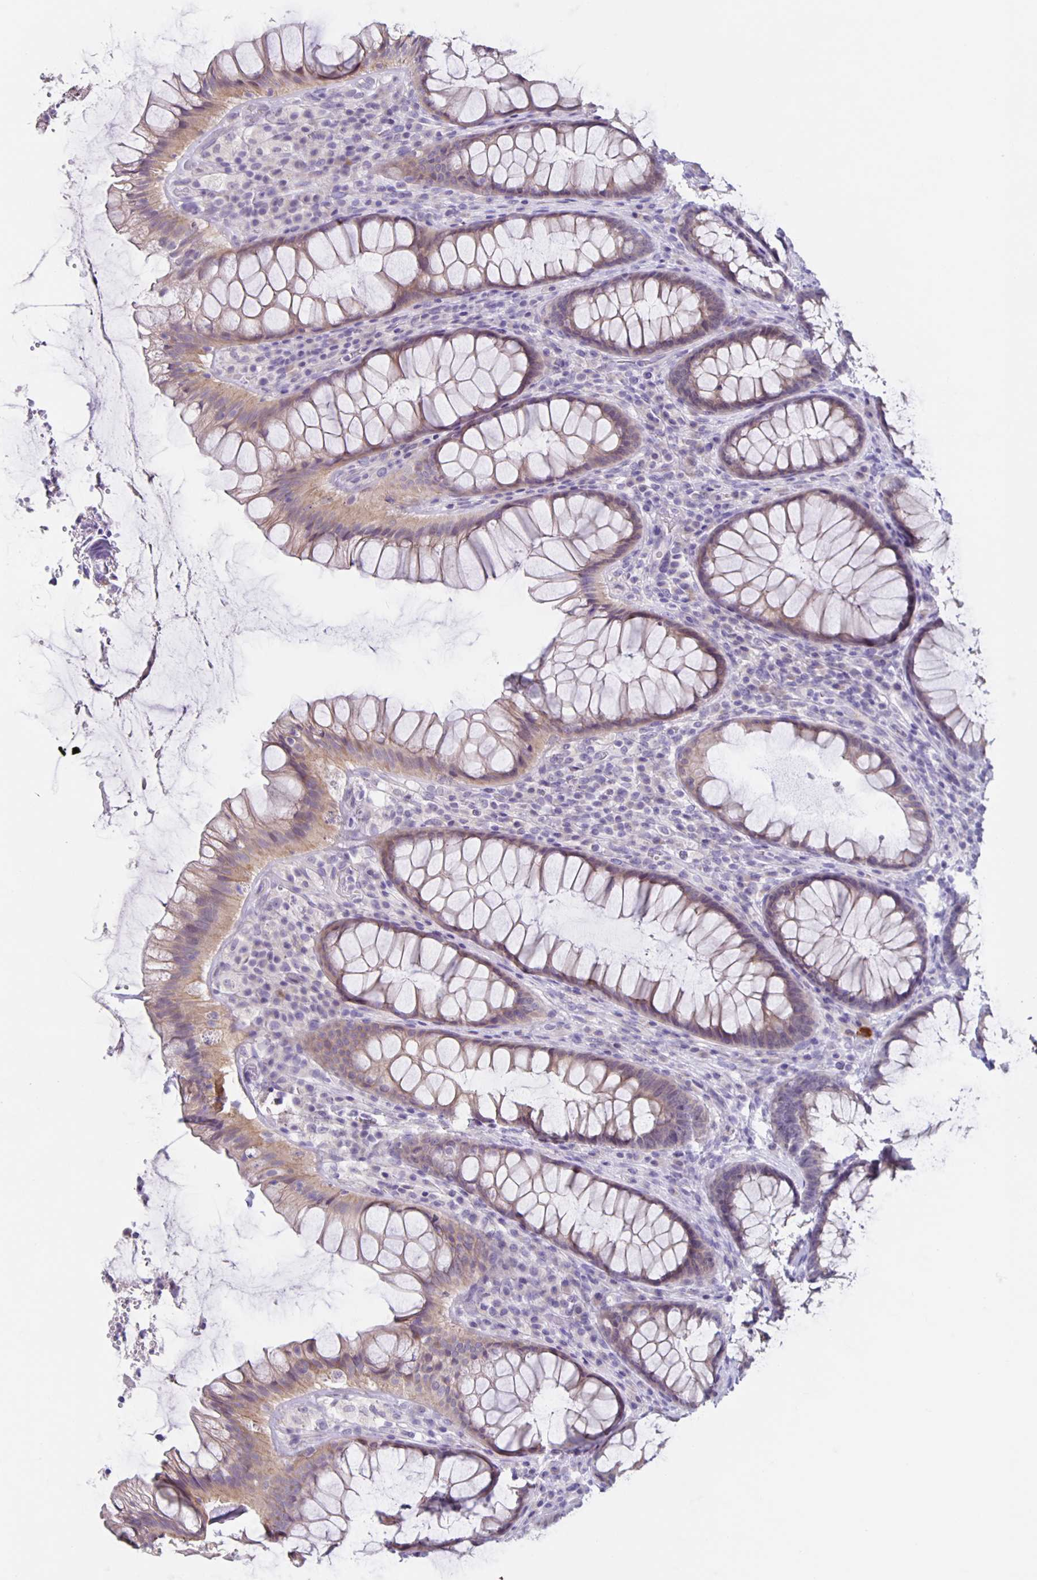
{"staining": {"intensity": "weak", "quantity": ">75%", "location": "cytoplasmic/membranous"}, "tissue": "rectum", "cell_type": "Glandular cells", "image_type": "normal", "snomed": [{"axis": "morphology", "description": "Normal tissue, NOS"}, {"axis": "topography", "description": "Rectum"}], "caption": "Protein expression analysis of normal rectum reveals weak cytoplasmic/membranous expression in about >75% of glandular cells.", "gene": "SLC12A3", "patient": {"sex": "male", "age": 72}}